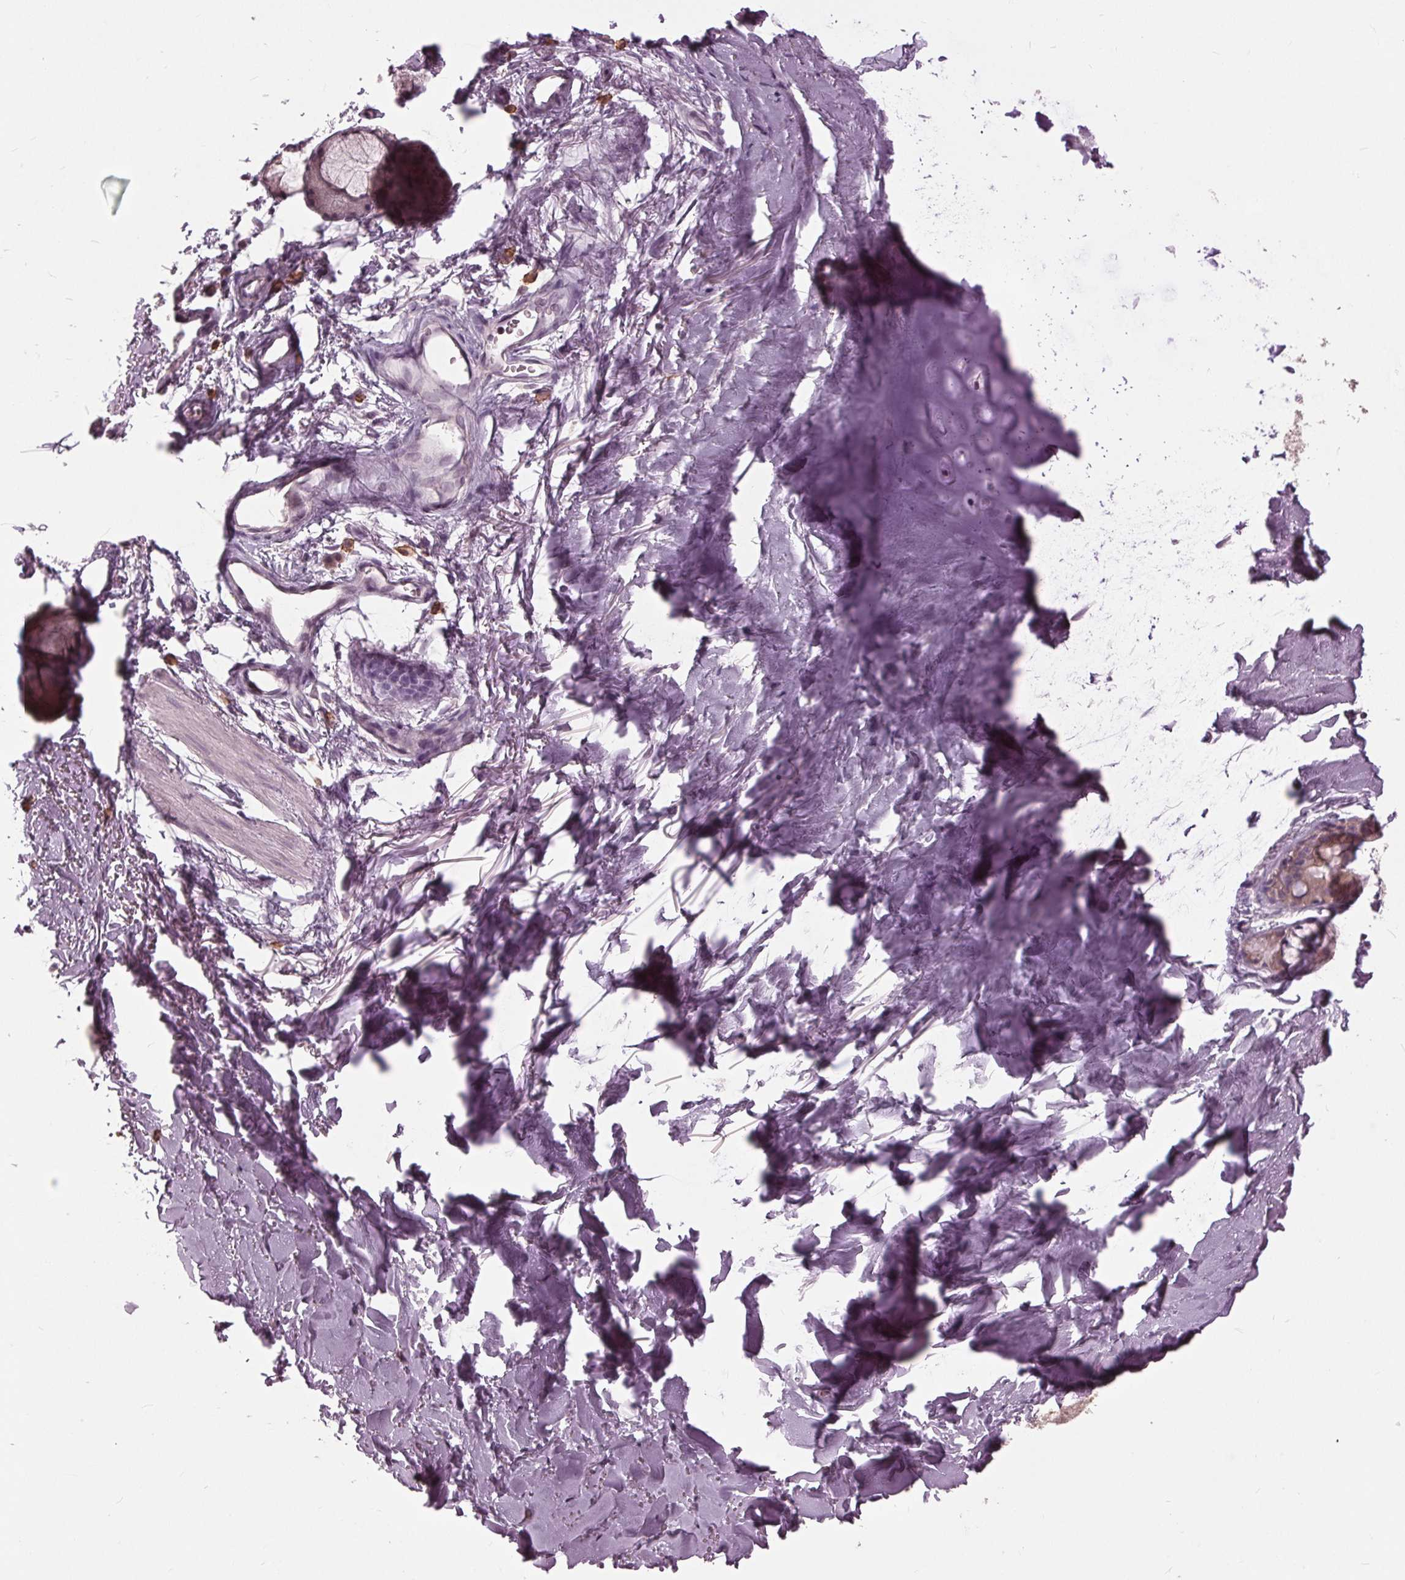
{"staining": {"intensity": "negative", "quantity": "none", "location": "none"}, "tissue": "soft tissue", "cell_type": "Chondrocytes", "image_type": "normal", "snomed": [{"axis": "morphology", "description": "Normal tissue, NOS"}, {"axis": "topography", "description": "Cartilage tissue"}, {"axis": "topography", "description": "Bronchus"}], "caption": "An immunohistochemistry (IHC) photomicrograph of unremarkable soft tissue is shown. There is no staining in chondrocytes of soft tissue. (Brightfield microscopy of DAB immunohistochemistry (IHC) at high magnification).", "gene": "SIGLEC6", "patient": {"sex": "female", "age": 79}}